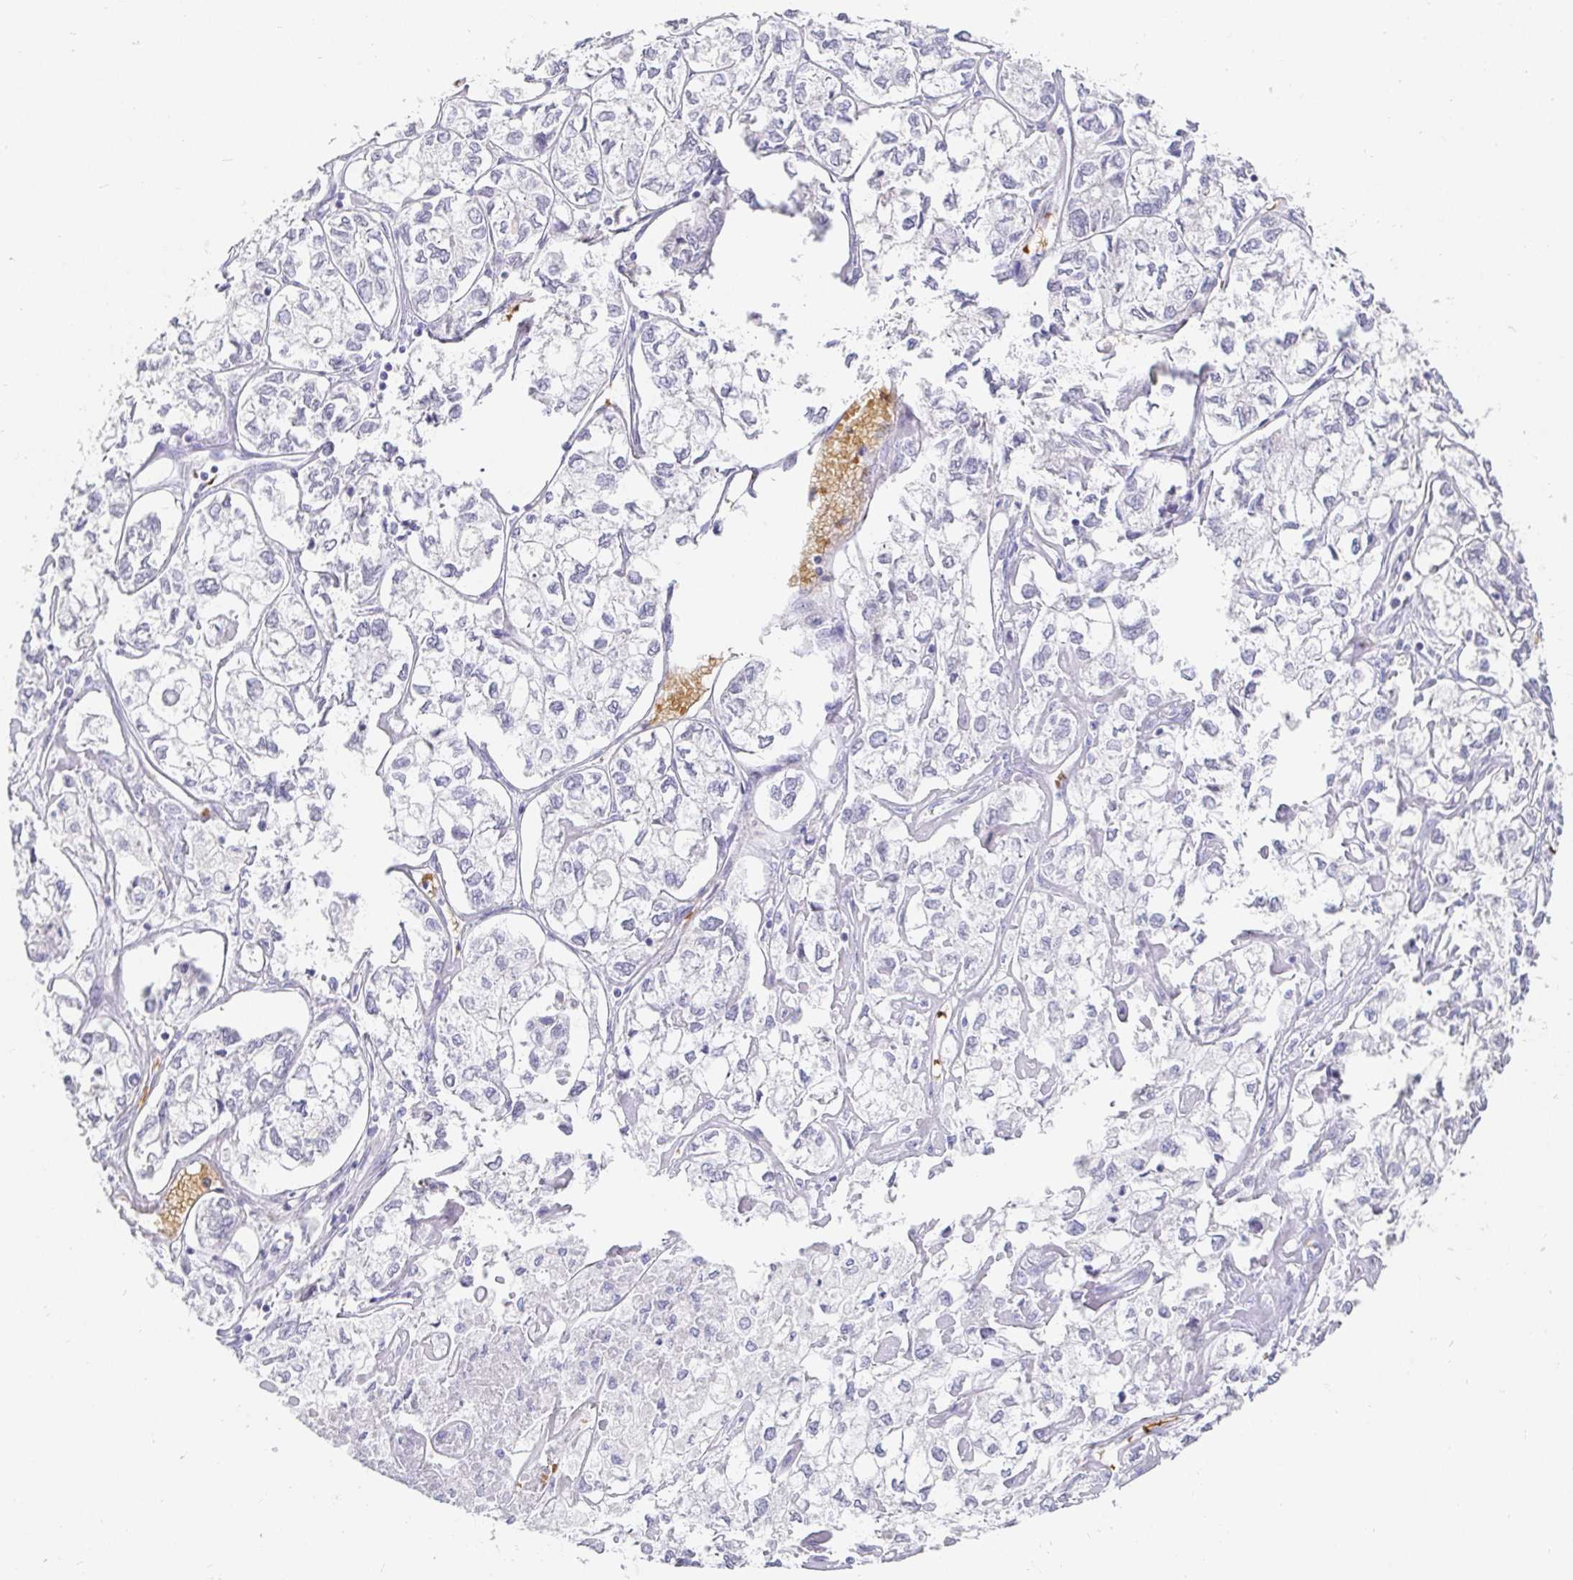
{"staining": {"intensity": "negative", "quantity": "none", "location": "none"}, "tissue": "ovarian cancer", "cell_type": "Tumor cells", "image_type": "cancer", "snomed": [{"axis": "morphology", "description": "Carcinoma, endometroid"}, {"axis": "topography", "description": "Ovary"}], "caption": "IHC photomicrograph of neoplastic tissue: human ovarian cancer (endometroid carcinoma) stained with DAB (3,3'-diaminobenzidine) exhibits no significant protein positivity in tumor cells.", "gene": "FGF21", "patient": {"sex": "female", "age": 64}}